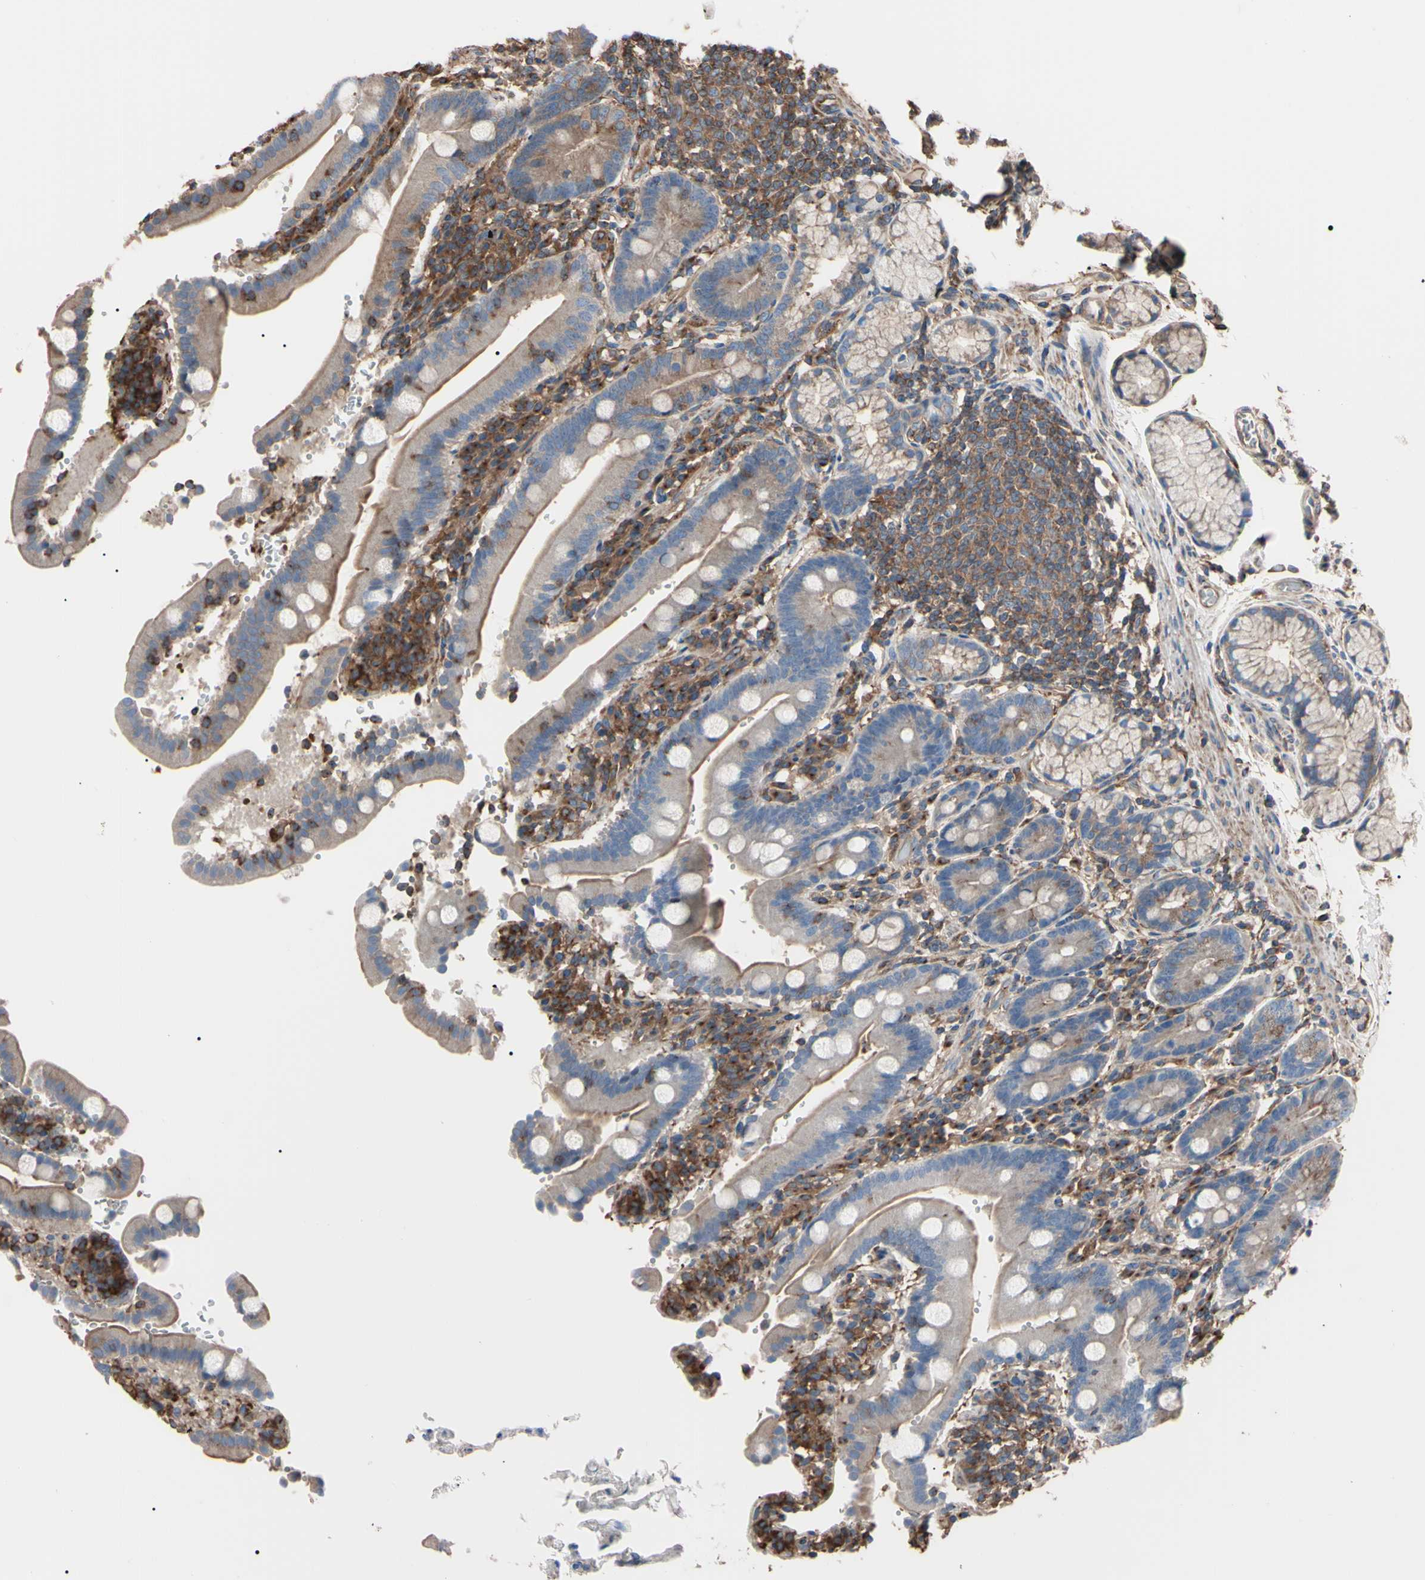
{"staining": {"intensity": "weak", "quantity": "25%-75%", "location": "cytoplasmic/membranous"}, "tissue": "duodenum", "cell_type": "Glandular cells", "image_type": "normal", "snomed": [{"axis": "morphology", "description": "Normal tissue, NOS"}, {"axis": "topography", "description": "Small intestine, NOS"}], "caption": "Immunohistochemical staining of normal duodenum demonstrates low levels of weak cytoplasmic/membranous expression in approximately 25%-75% of glandular cells.", "gene": "PRKACA", "patient": {"sex": "female", "age": 71}}